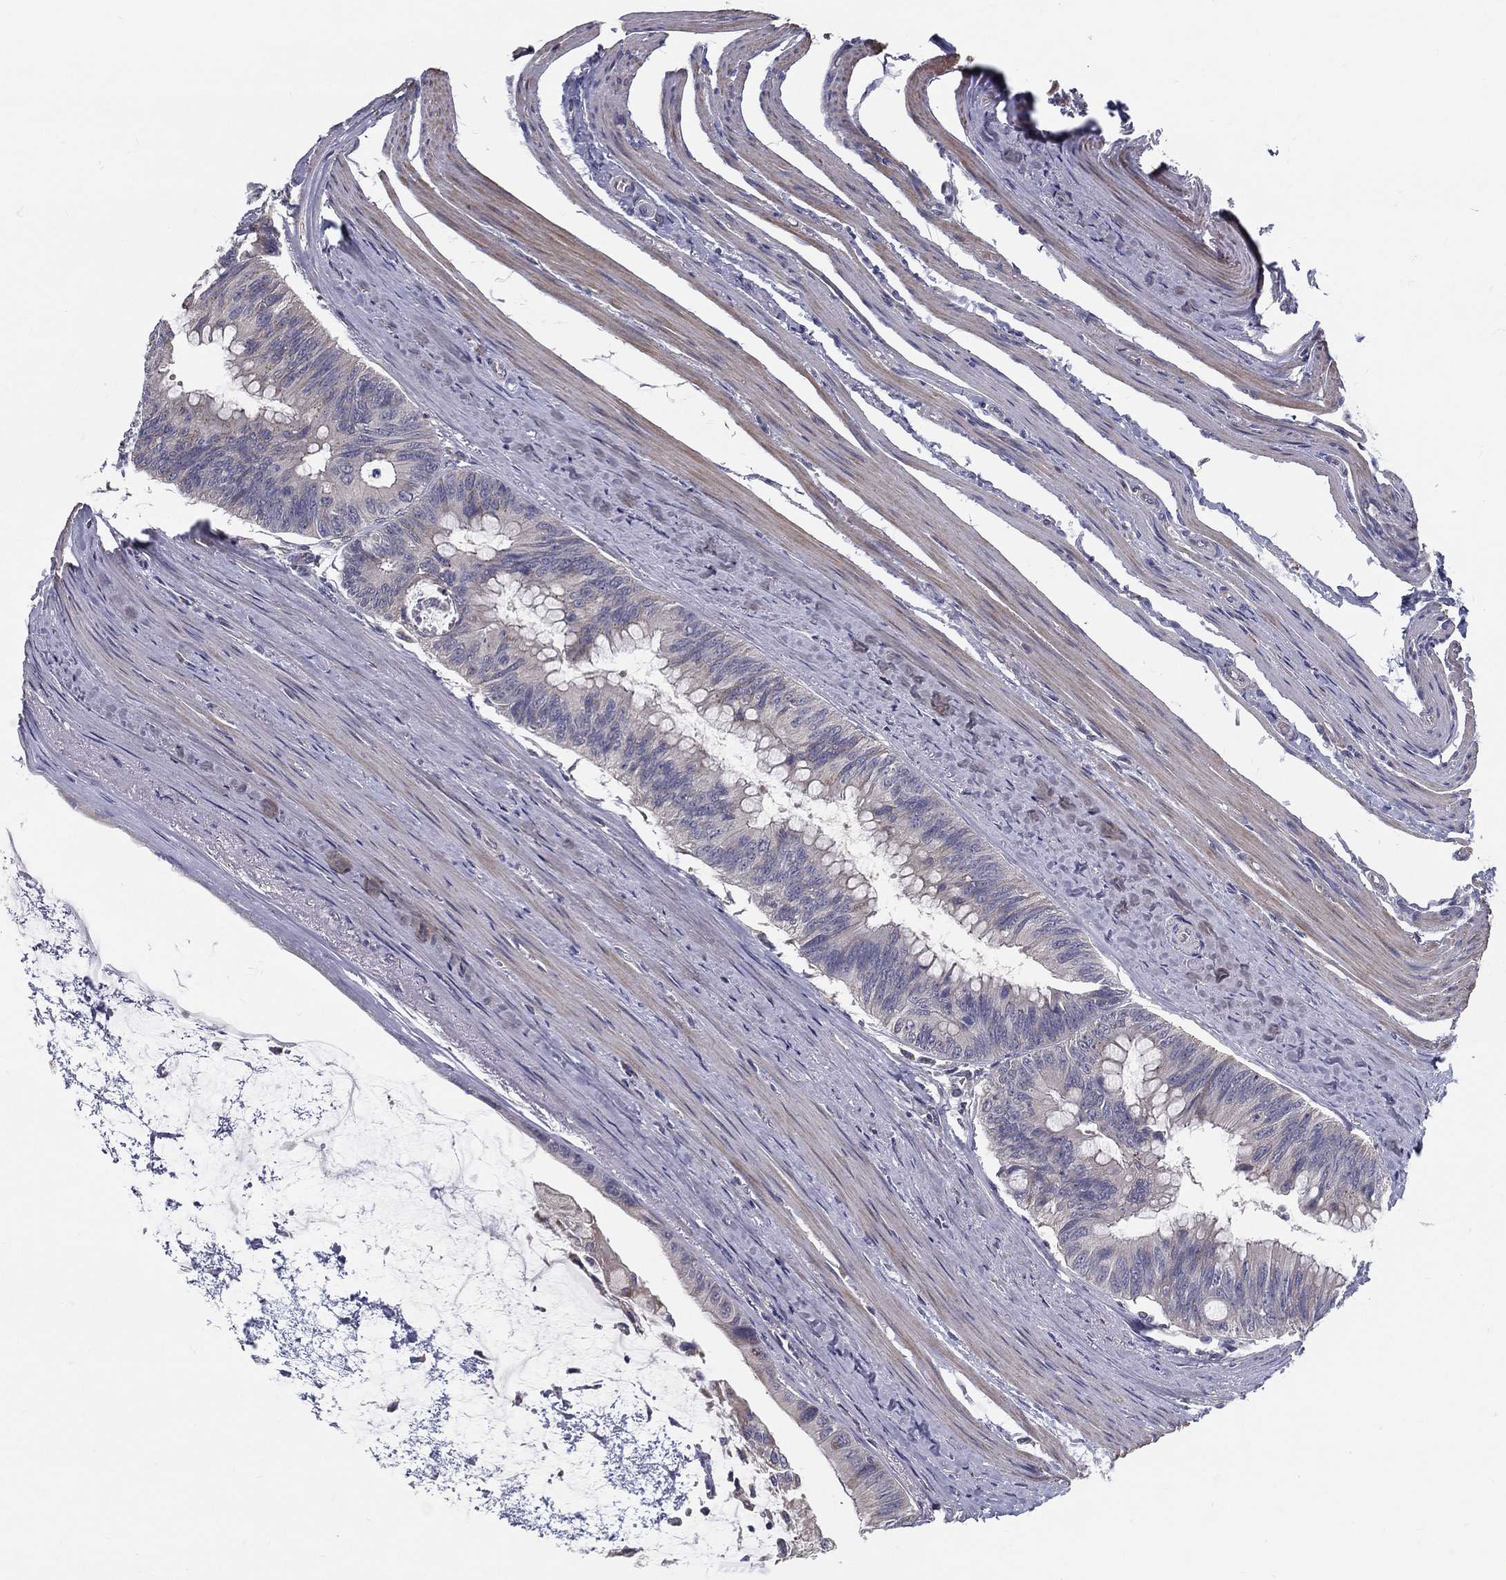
{"staining": {"intensity": "negative", "quantity": "none", "location": "none"}, "tissue": "colorectal cancer", "cell_type": "Tumor cells", "image_type": "cancer", "snomed": [{"axis": "morphology", "description": "Normal tissue, NOS"}, {"axis": "morphology", "description": "Adenocarcinoma, NOS"}, {"axis": "topography", "description": "Colon"}], "caption": "Immunohistochemistry (IHC) photomicrograph of neoplastic tissue: colorectal cancer stained with DAB (3,3'-diaminobenzidine) exhibits no significant protein staining in tumor cells. (Stains: DAB (3,3'-diaminobenzidine) immunohistochemistry (IHC) with hematoxylin counter stain, Microscopy: brightfield microscopy at high magnification).", "gene": "PCSK1", "patient": {"sex": "male", "age": 65}}